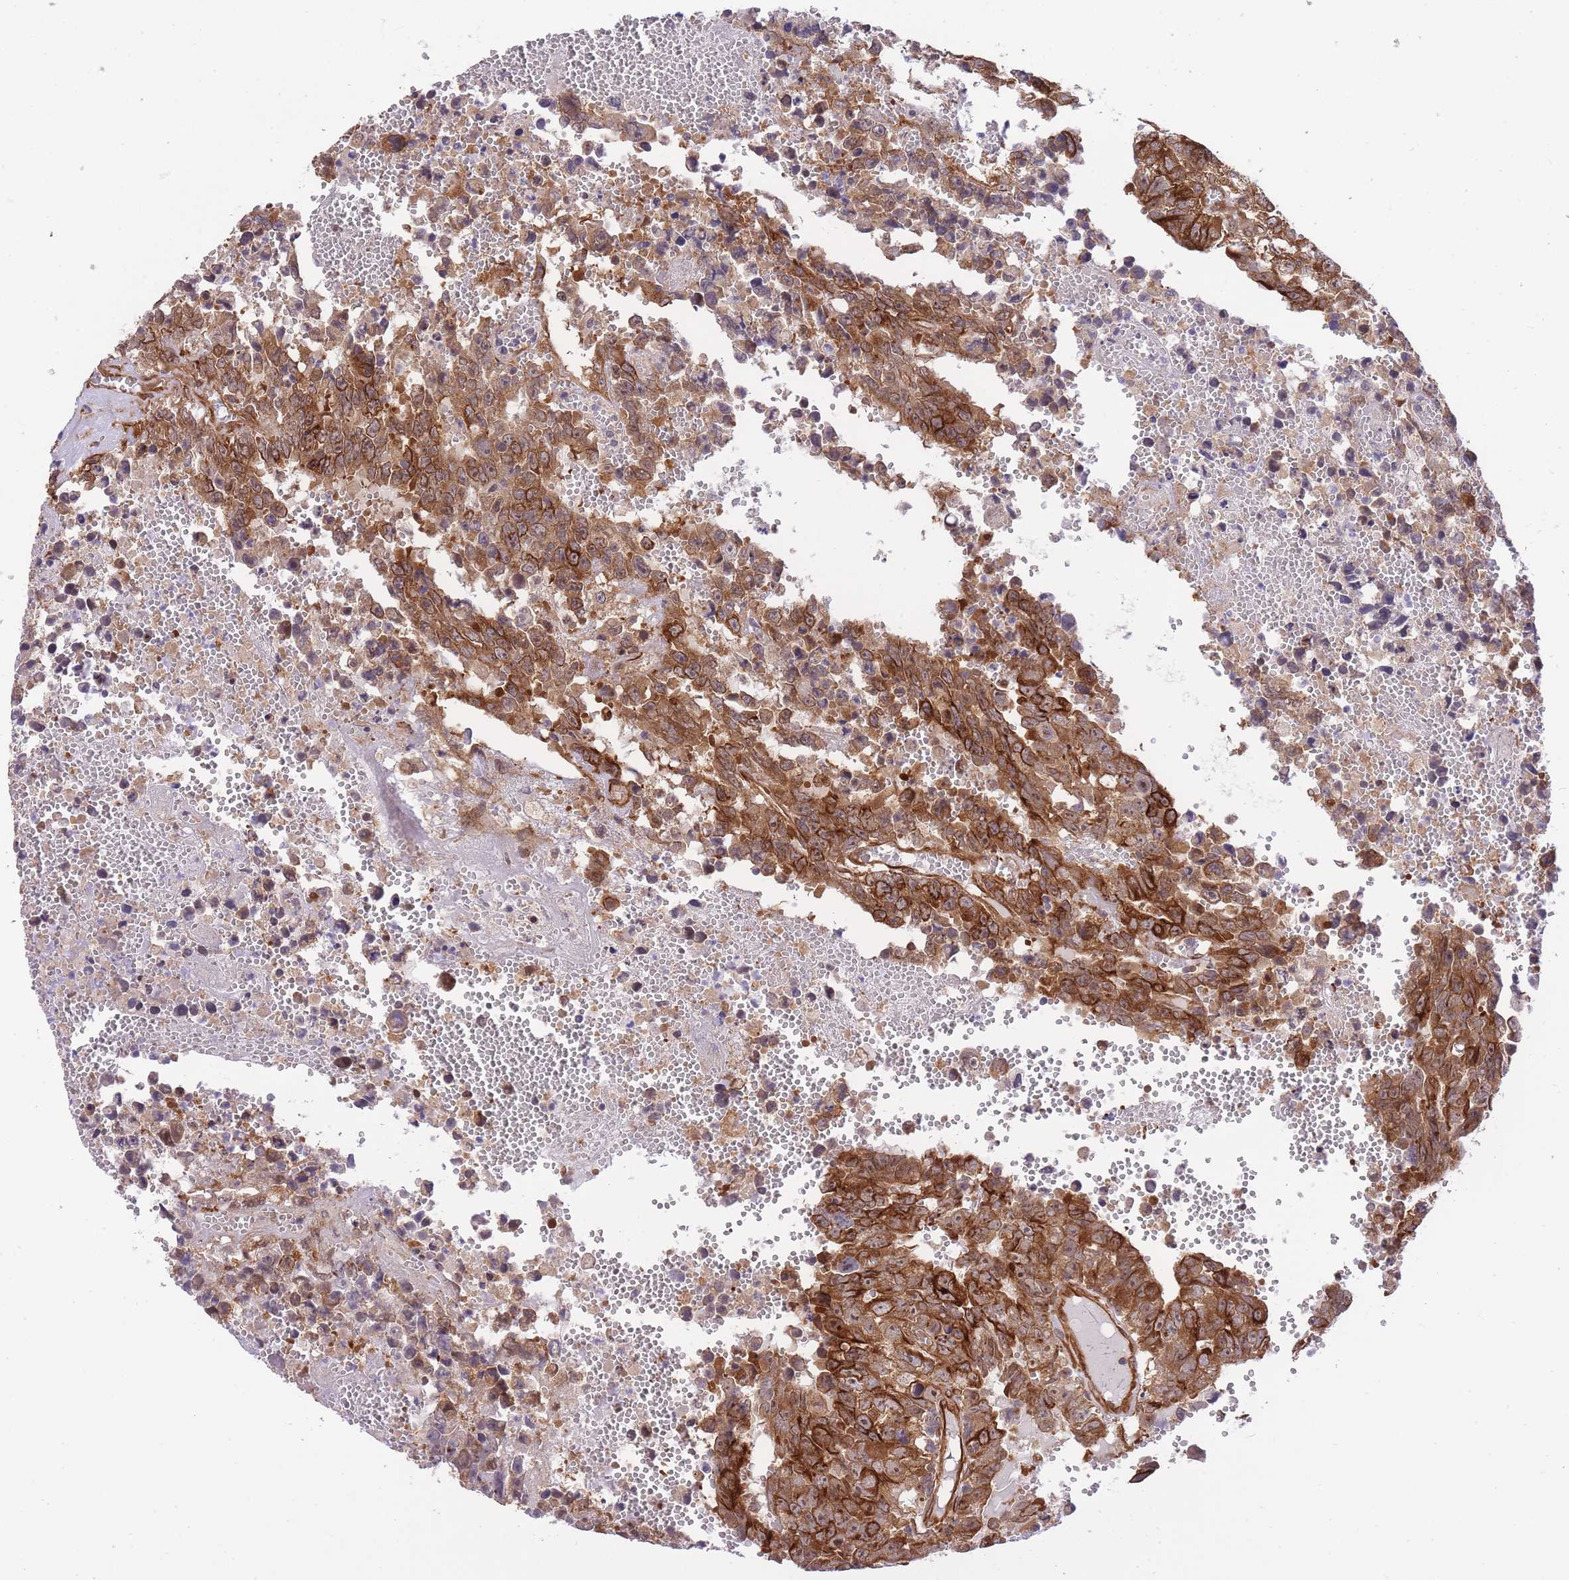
{"staining": {"intensity": "strong", "quantity": "<25%", "location": "cytoplasmic/membranous,nuclear"}, "tissue": "testis cancer", "cell_type": "Tumor cells", "image_type": "cancer", "snomed": [{"axis": "morphology", "description": "Carcinoma, Embryonal, NOS"}, {"axis": "topography", "description": "Testis"}], "caption": "IHC photomicrograph of human testis cancer (embryonal carcinoma) stained for a protein (brown), which reveals medium levels of strong cytoplasmic/membranous and nuclear expression in approximately <25% of tumor cells.", "gene": "EXOSC8", "patient": {"sex": "male", "age": 25}}